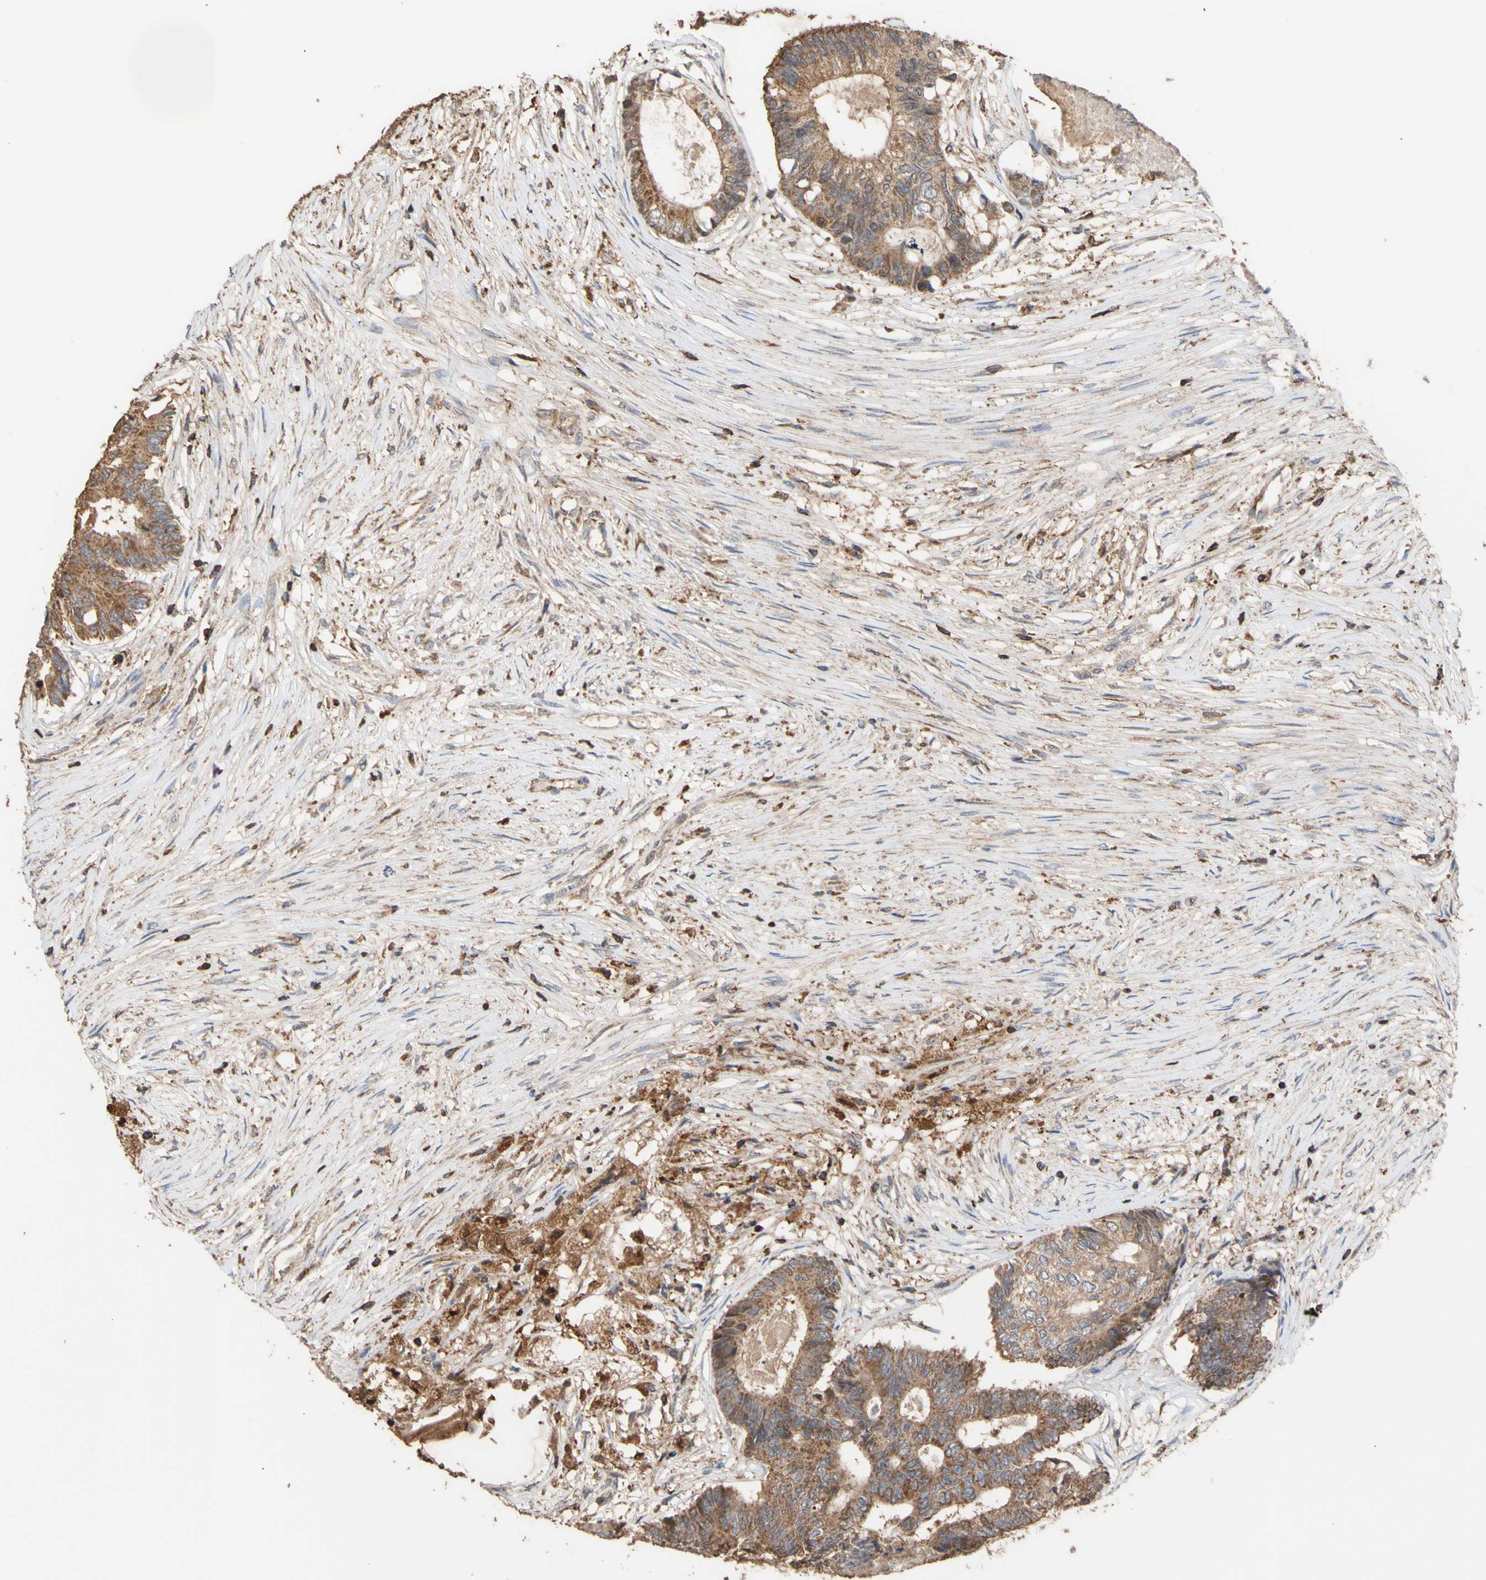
{"staining": {"intensity": "moderate", "quantity": ">75%", "location": "cytoplasmic/membranous"}, "tissue": "colorectal cancer", "cell_type": "Tumor cells", "image_type": "cancer", "snomed": [{"axis": "morphology", "description": "Adenocarcinoma, NOS"}, {"axis": "topography", "description": "Rectum"}], "caption": "Immunohistochemistry (IHC) of adenocarcinoma (colorectal) shows medium levels of moderate cytoplasmic/membranous staining in approximately >75% of tumor cells.", "gene": "ALDH9A1", "patient": {"sex": "male", "age": 63}}